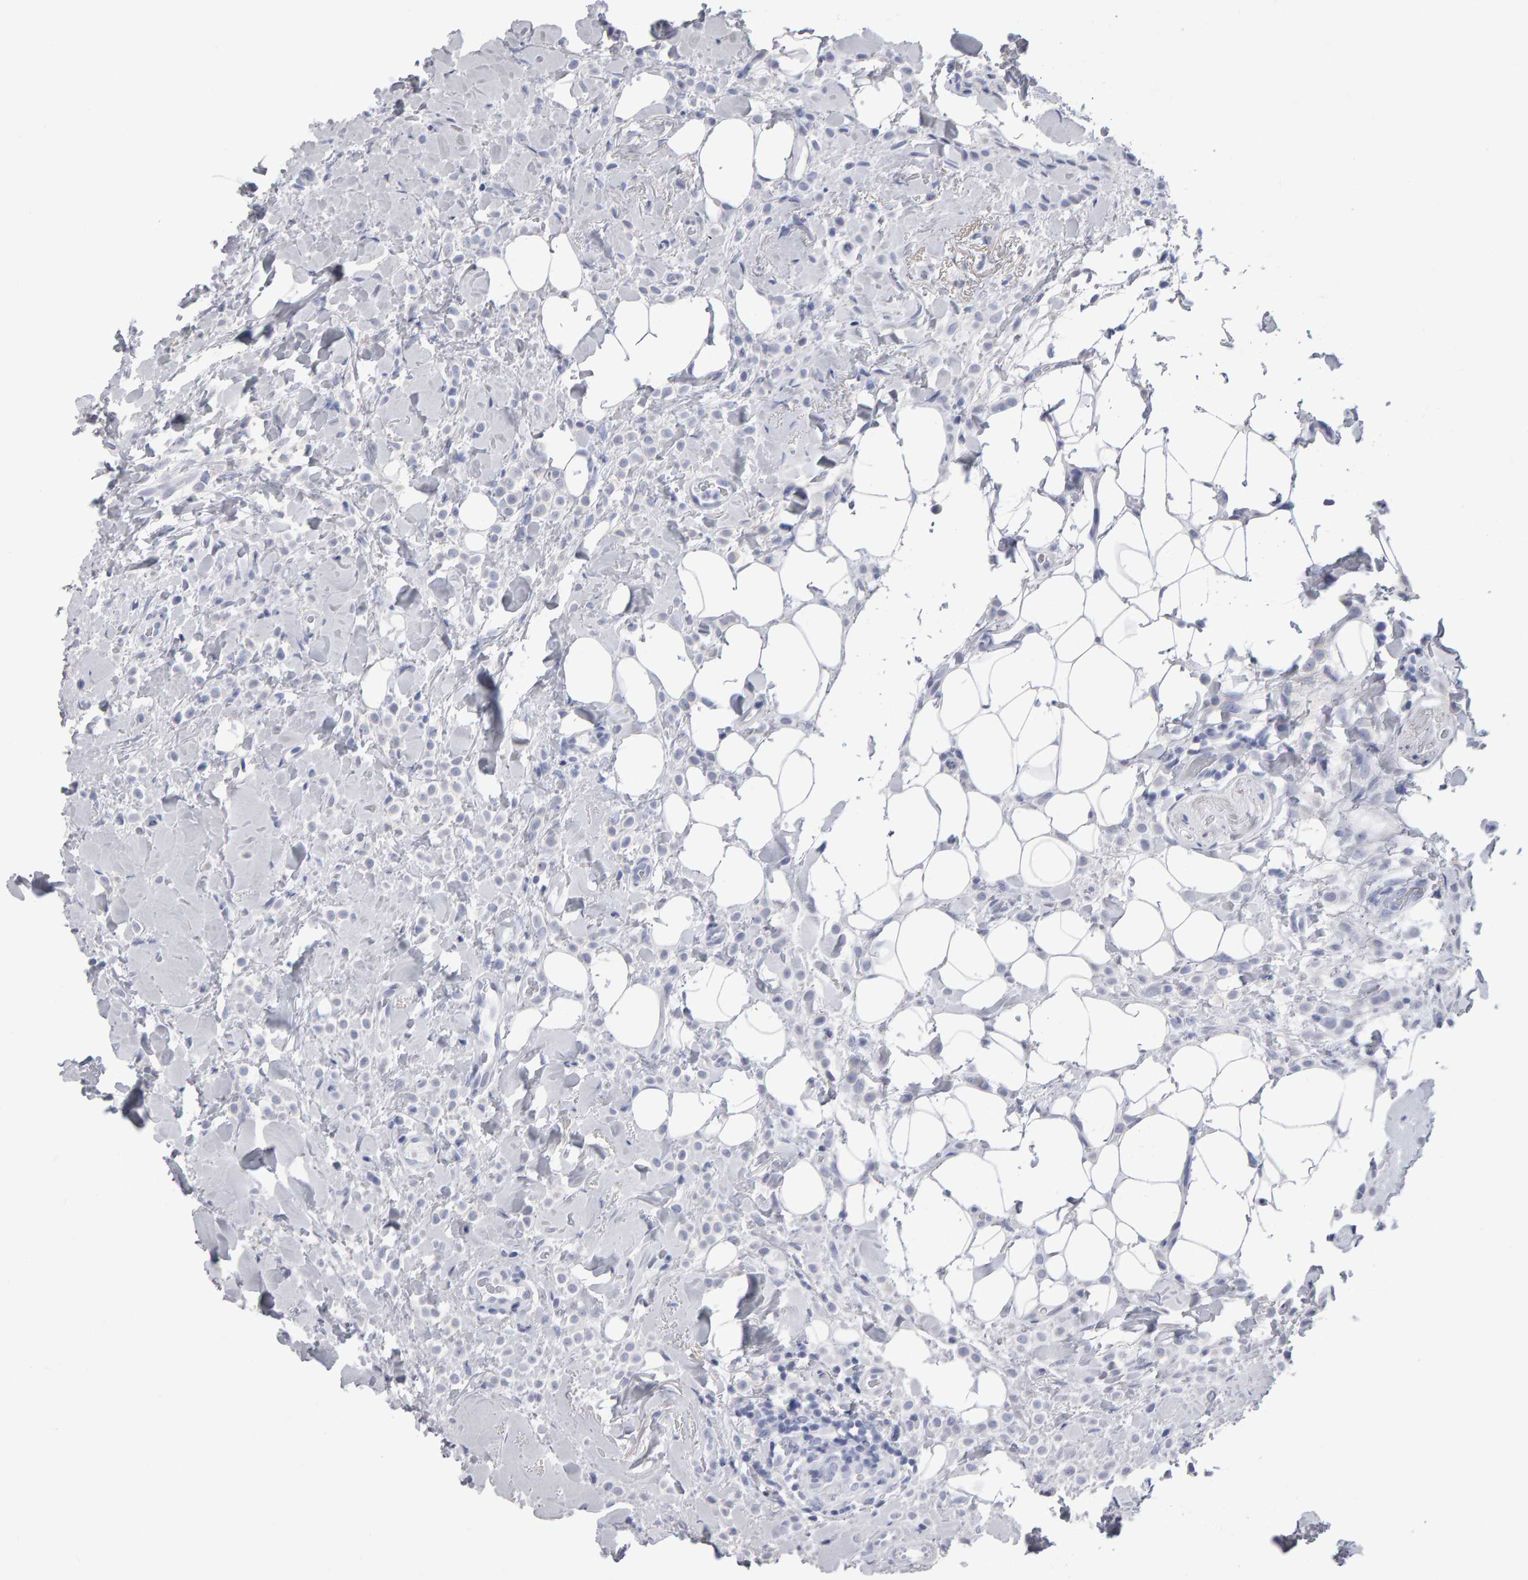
{"staining": {"intensity": "negative", "quantity": "none", "location": "none"}, "tissue": "breast cancer", "cell_type": "Tumor cells", "image_type": "cancer", "snomed": [{"axis": "morphology", "description": "Normal tissue, NOS"}, {"axis": "morphology", "description": "Lobular carcinoma"}, {"axis": "topography", "description": "Breast"}], "caption": "Human breast lobular carcinoma stained for a protein using immunohistochemistry (IHC) reveals no expression in tumor cells.", "gene": "NCDN", "patient": {"sex": "female", "age": 50}}